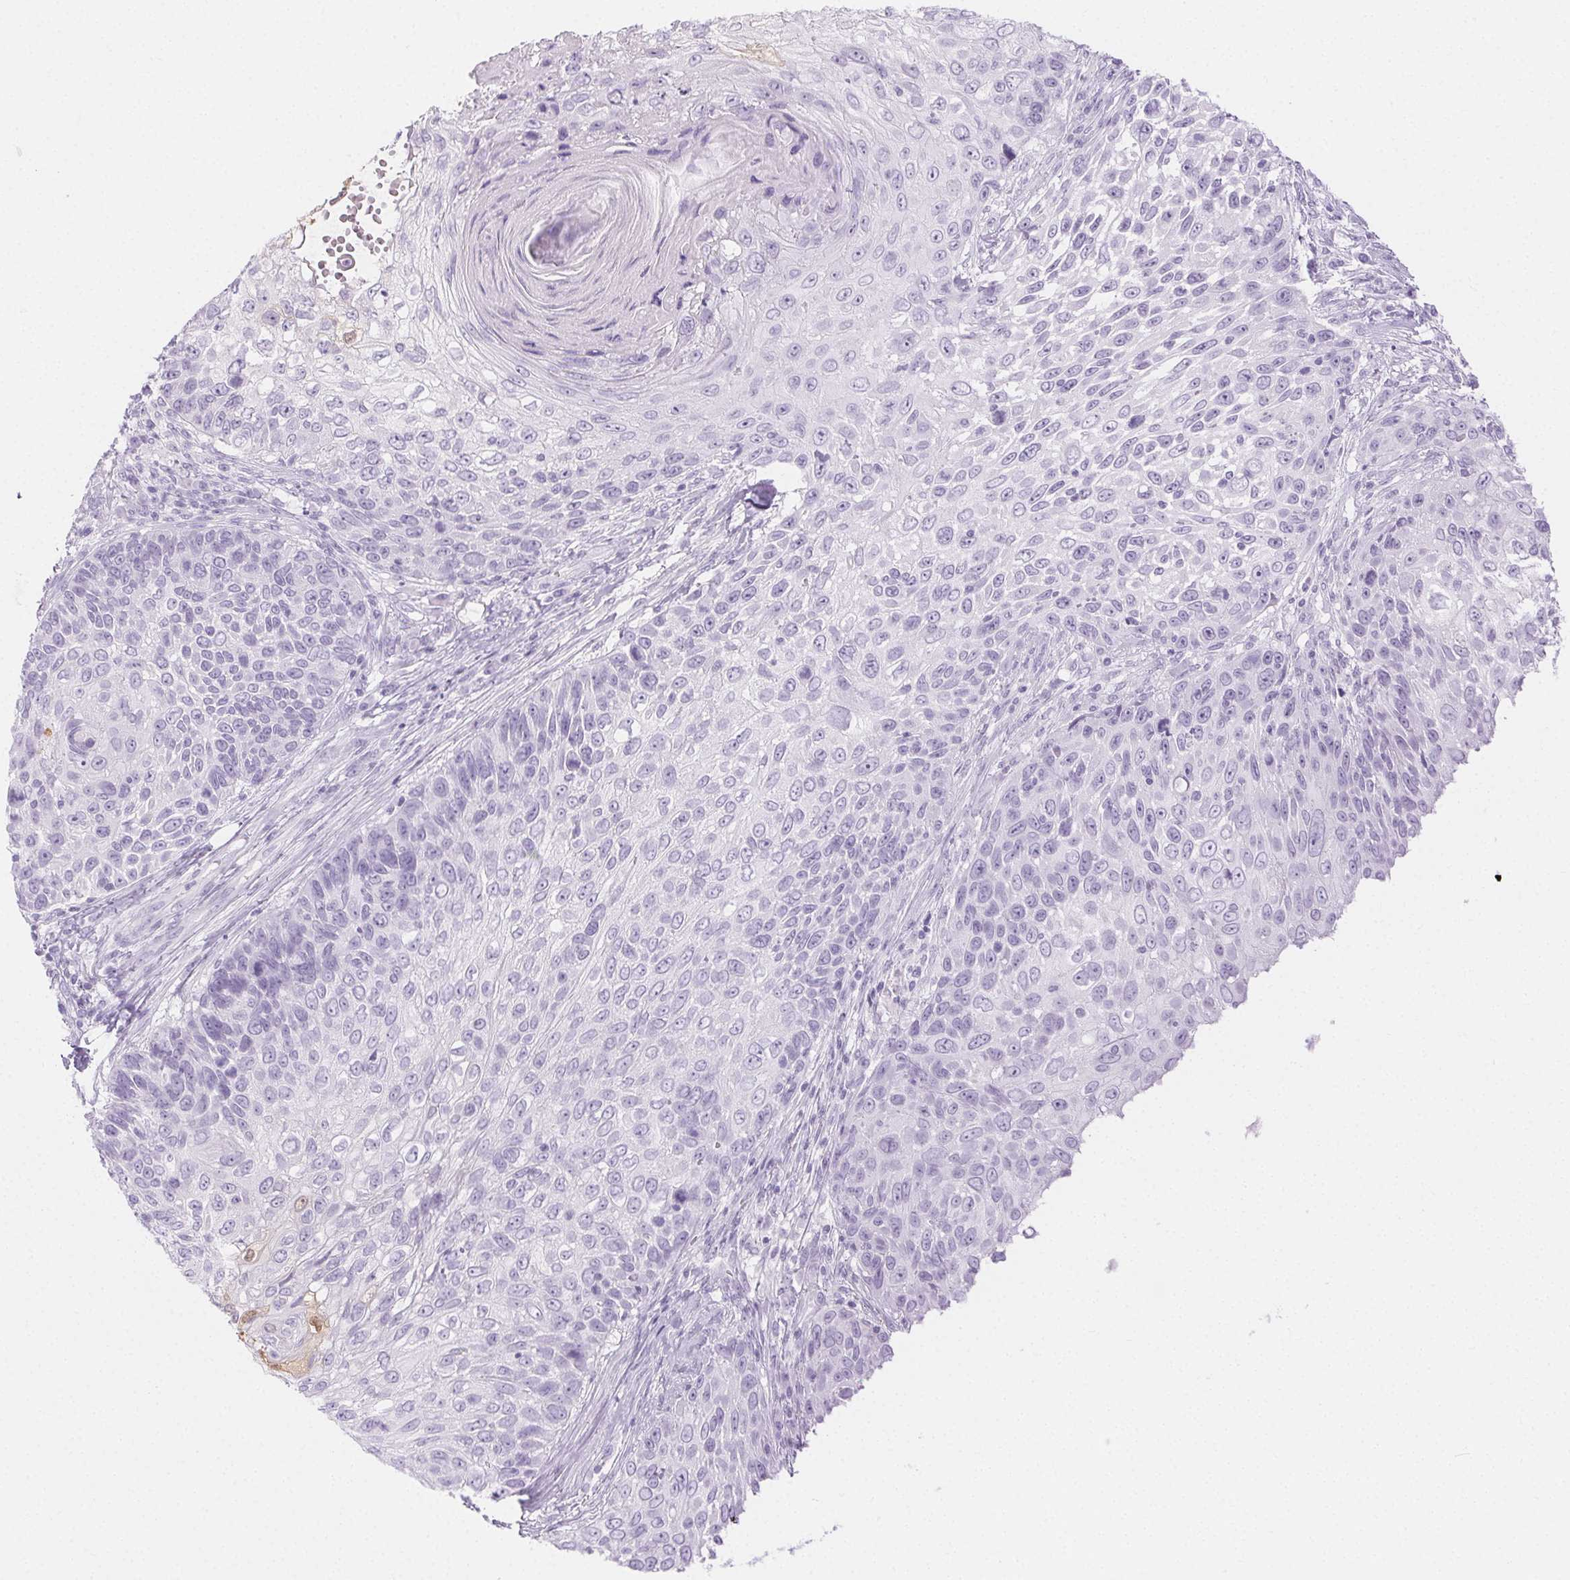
{"staining": {"intensity": "weak", "quantity": "<25%", "location": "cytoplasmic/membranous,nuclear"}, "tissue": "skin cancer", "cell_type": "Tumor cells", "image_type": "cancer", "snomed": [{"axis": "morphology", "description": "Squamous cell carcinoma, NOS"}, {"axis": "topography", "description": "Skin"}], "caption": "Immunohistochemistry histopathology image of skin squamous cell carcinoma stained for a protein (brown), which exhibits no staining in tumor cells.", "gene": "SPRR3", "patient": {"sex": "male", "age": 92}}